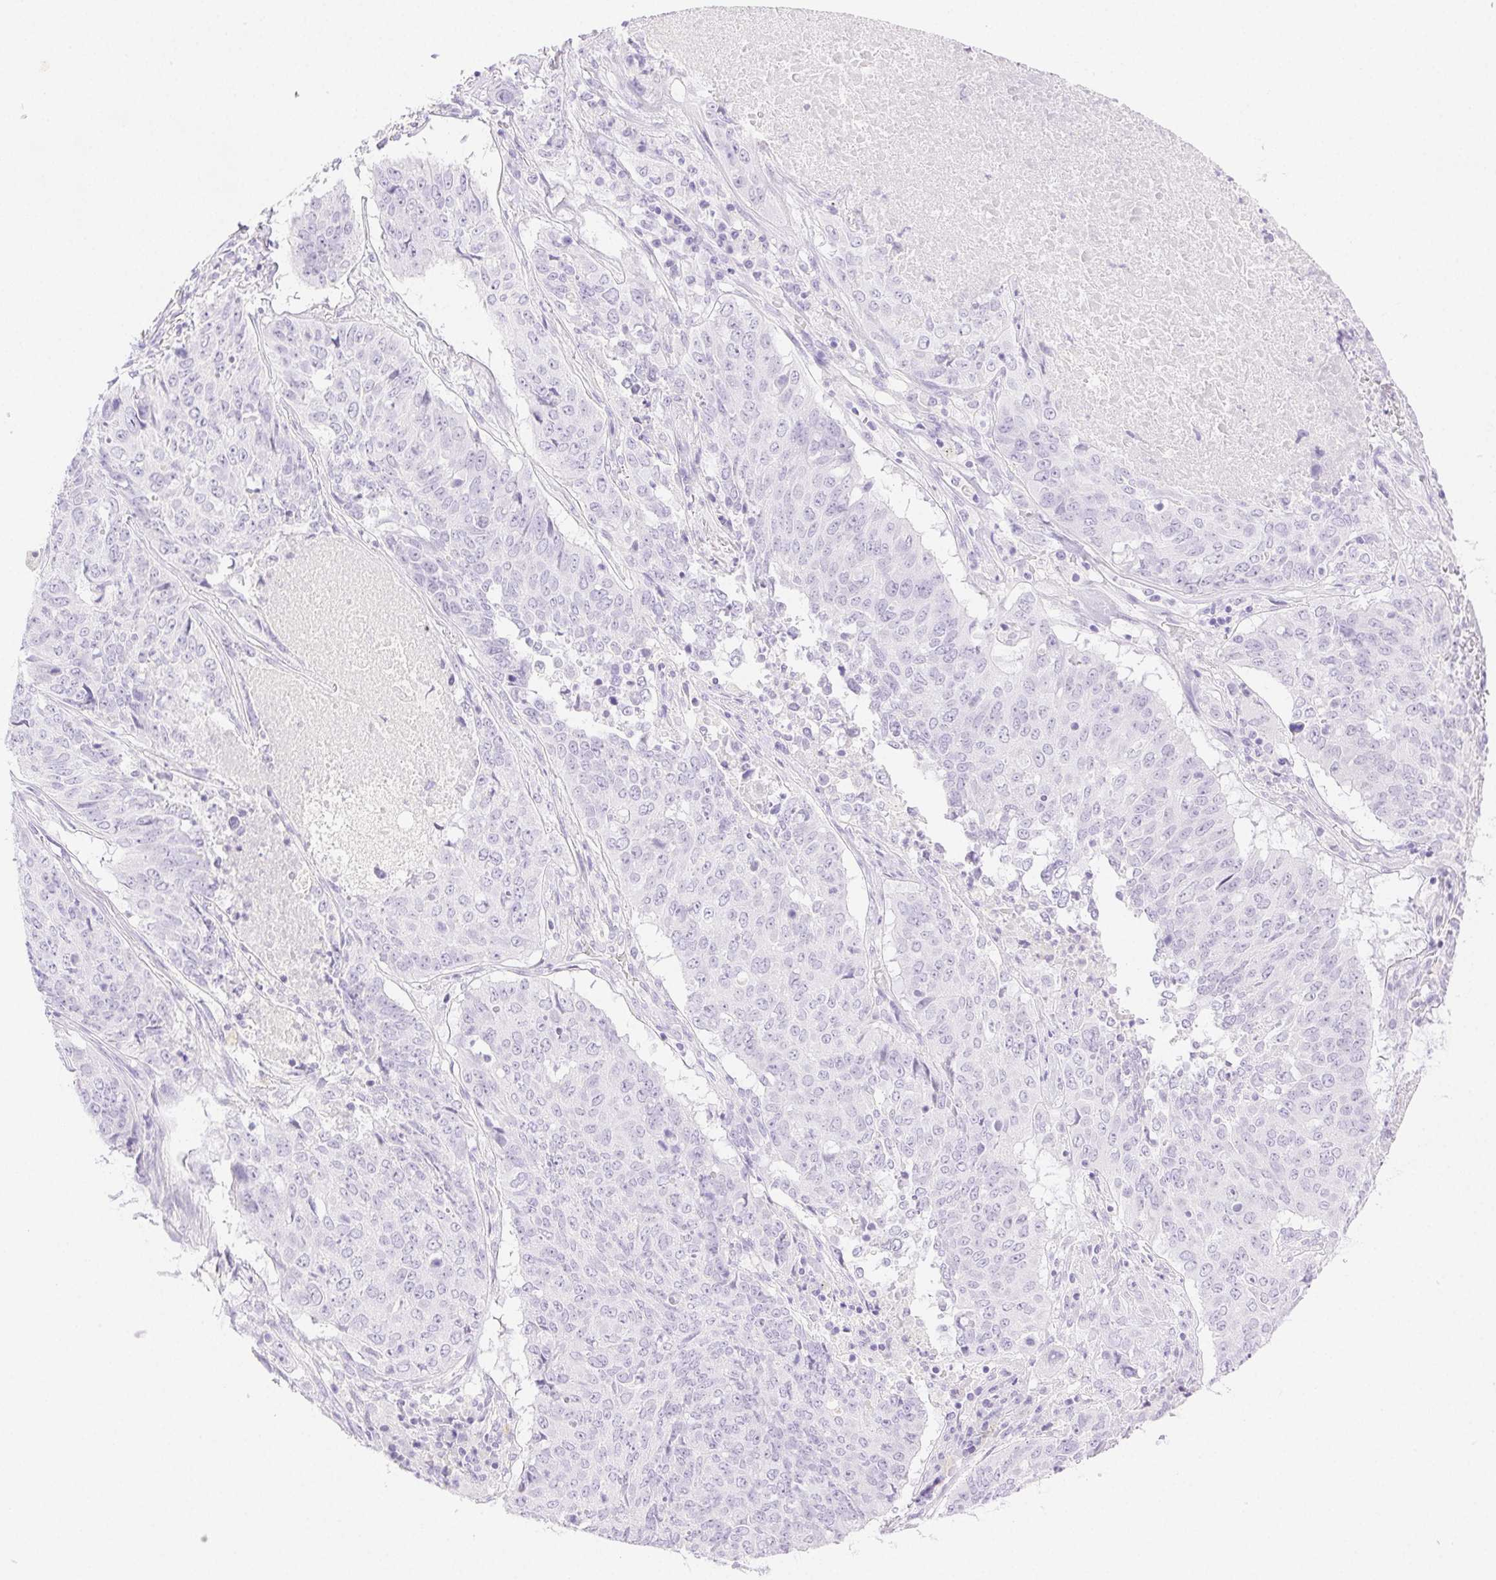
{"staining": {"intensity": "negative", "quantity": "none", "location": "none"}, "tissue": "lung cancer", "cell_type": "Tumor cells", "image_type": "cancer", "snomed": [{"axis": "morphology", "description": "Normal tissue, NOS"}, {"axis": "morphology", "description": "Squamous cell carcinoma, NOS"}, {"axis": "topography", "description": "Bronchus"}, {"axis": "topography", "description": "Lung"}], "caption": "This is an immunohistochemistry histopathology image of human lung squamous cell carcinoma. There is no positivity in tumor cells.", "gene": "SPACA4", "patient": {"sex": "male", "age": 64}}